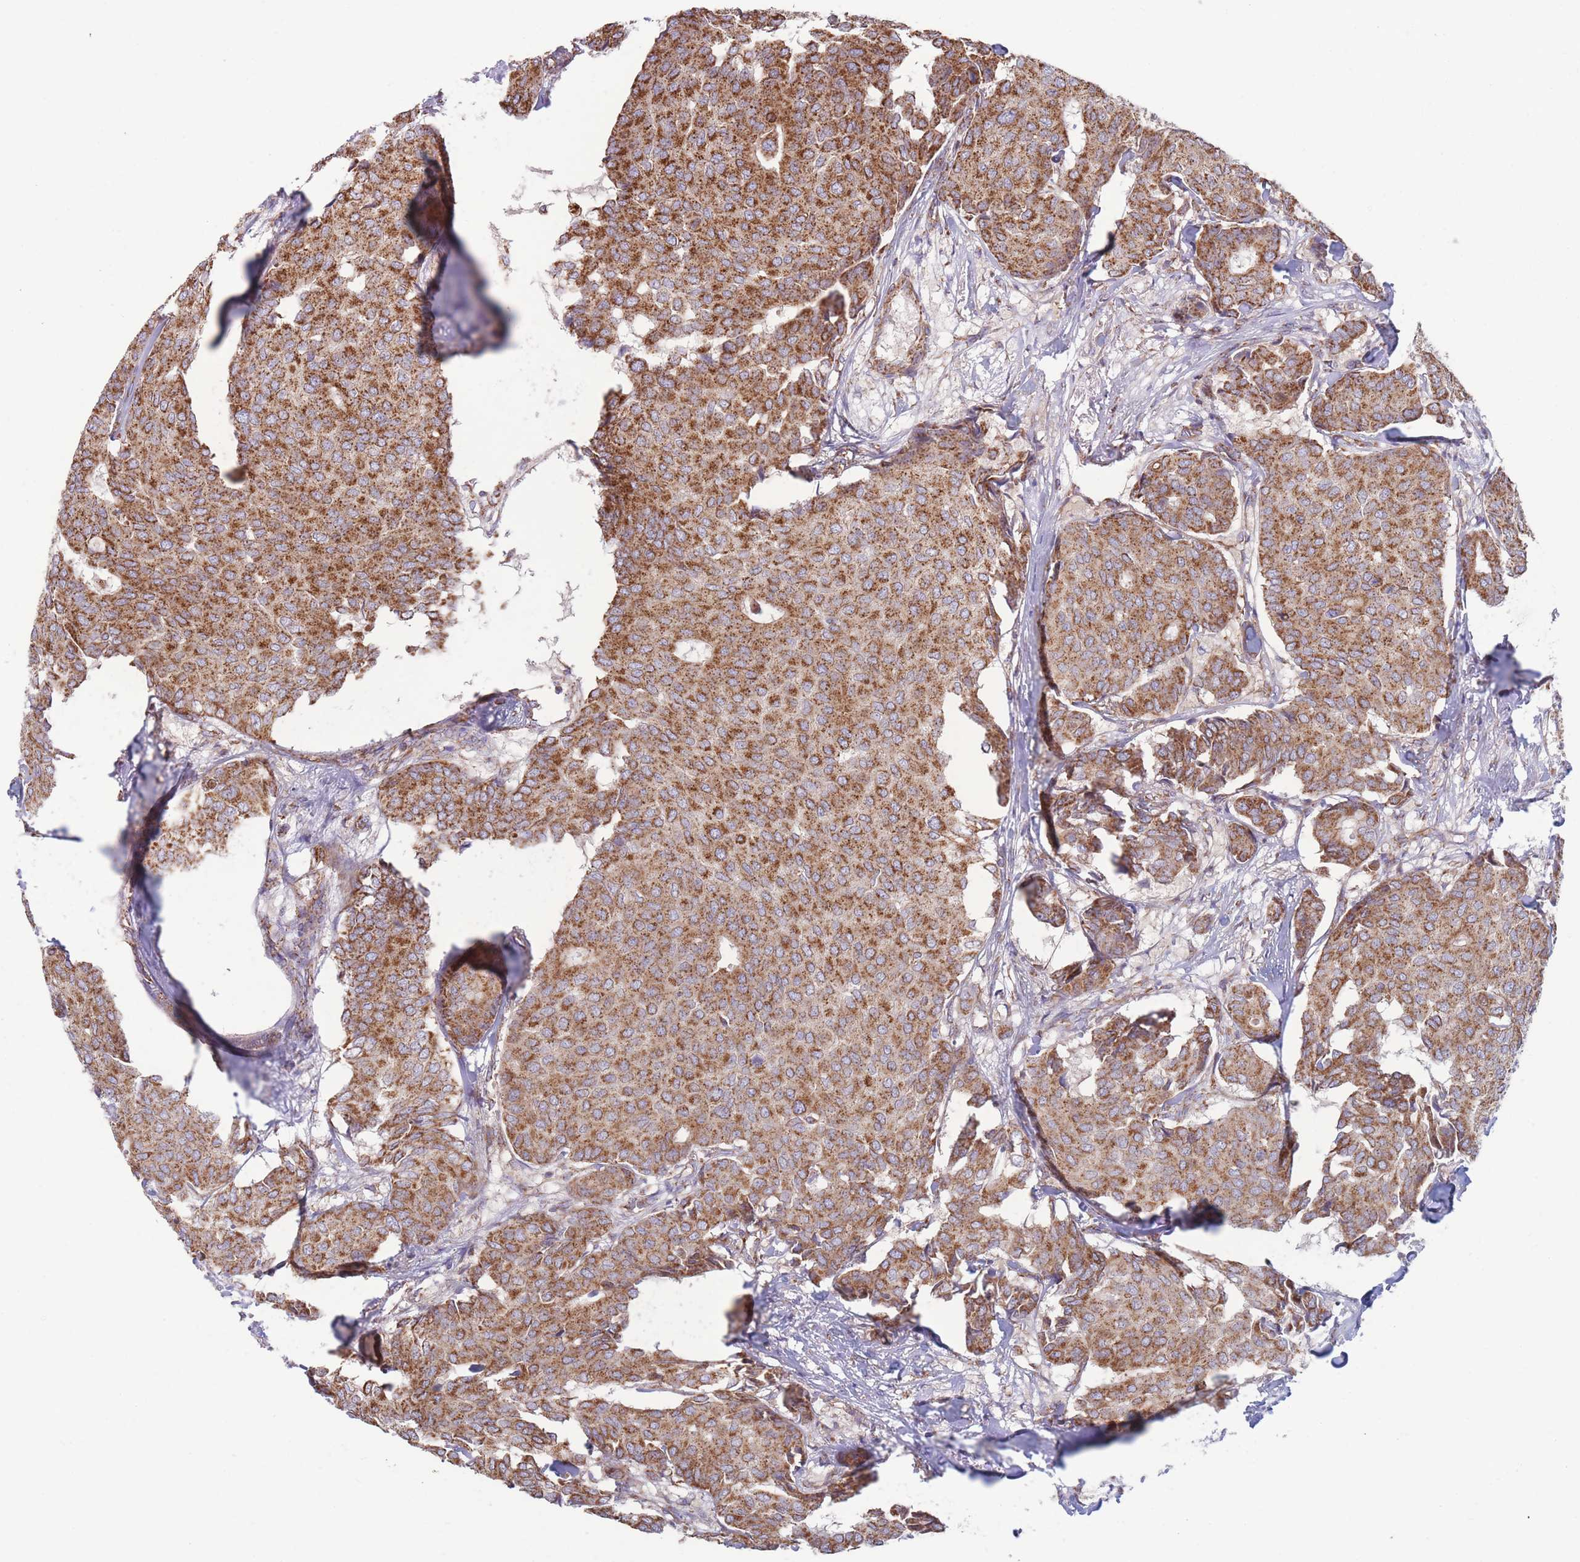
{"staining": {"intensity": "strong", "quantity": ">75%", "location": "cytoplasmic/membranous"}, "tissue": "breast cancer", "cell_type": "Tumor cells", "image_type": "cancer", "snomed": [{"axis": "morphology", "description": "Duct carcinoma"}, {"axis": "topography", "description": "Breast"}], "caption": "DAB immunohistochemical staining of invasive ductal carcinoma (breast) reveals strong cytoplasmic/membranous protein expression in about >75% of tumor cells. (Brightfield microscopy of DAB IHC at high magnification).", "gene": "KIF16B", "patient": {"sex": "female", "age": 75}}